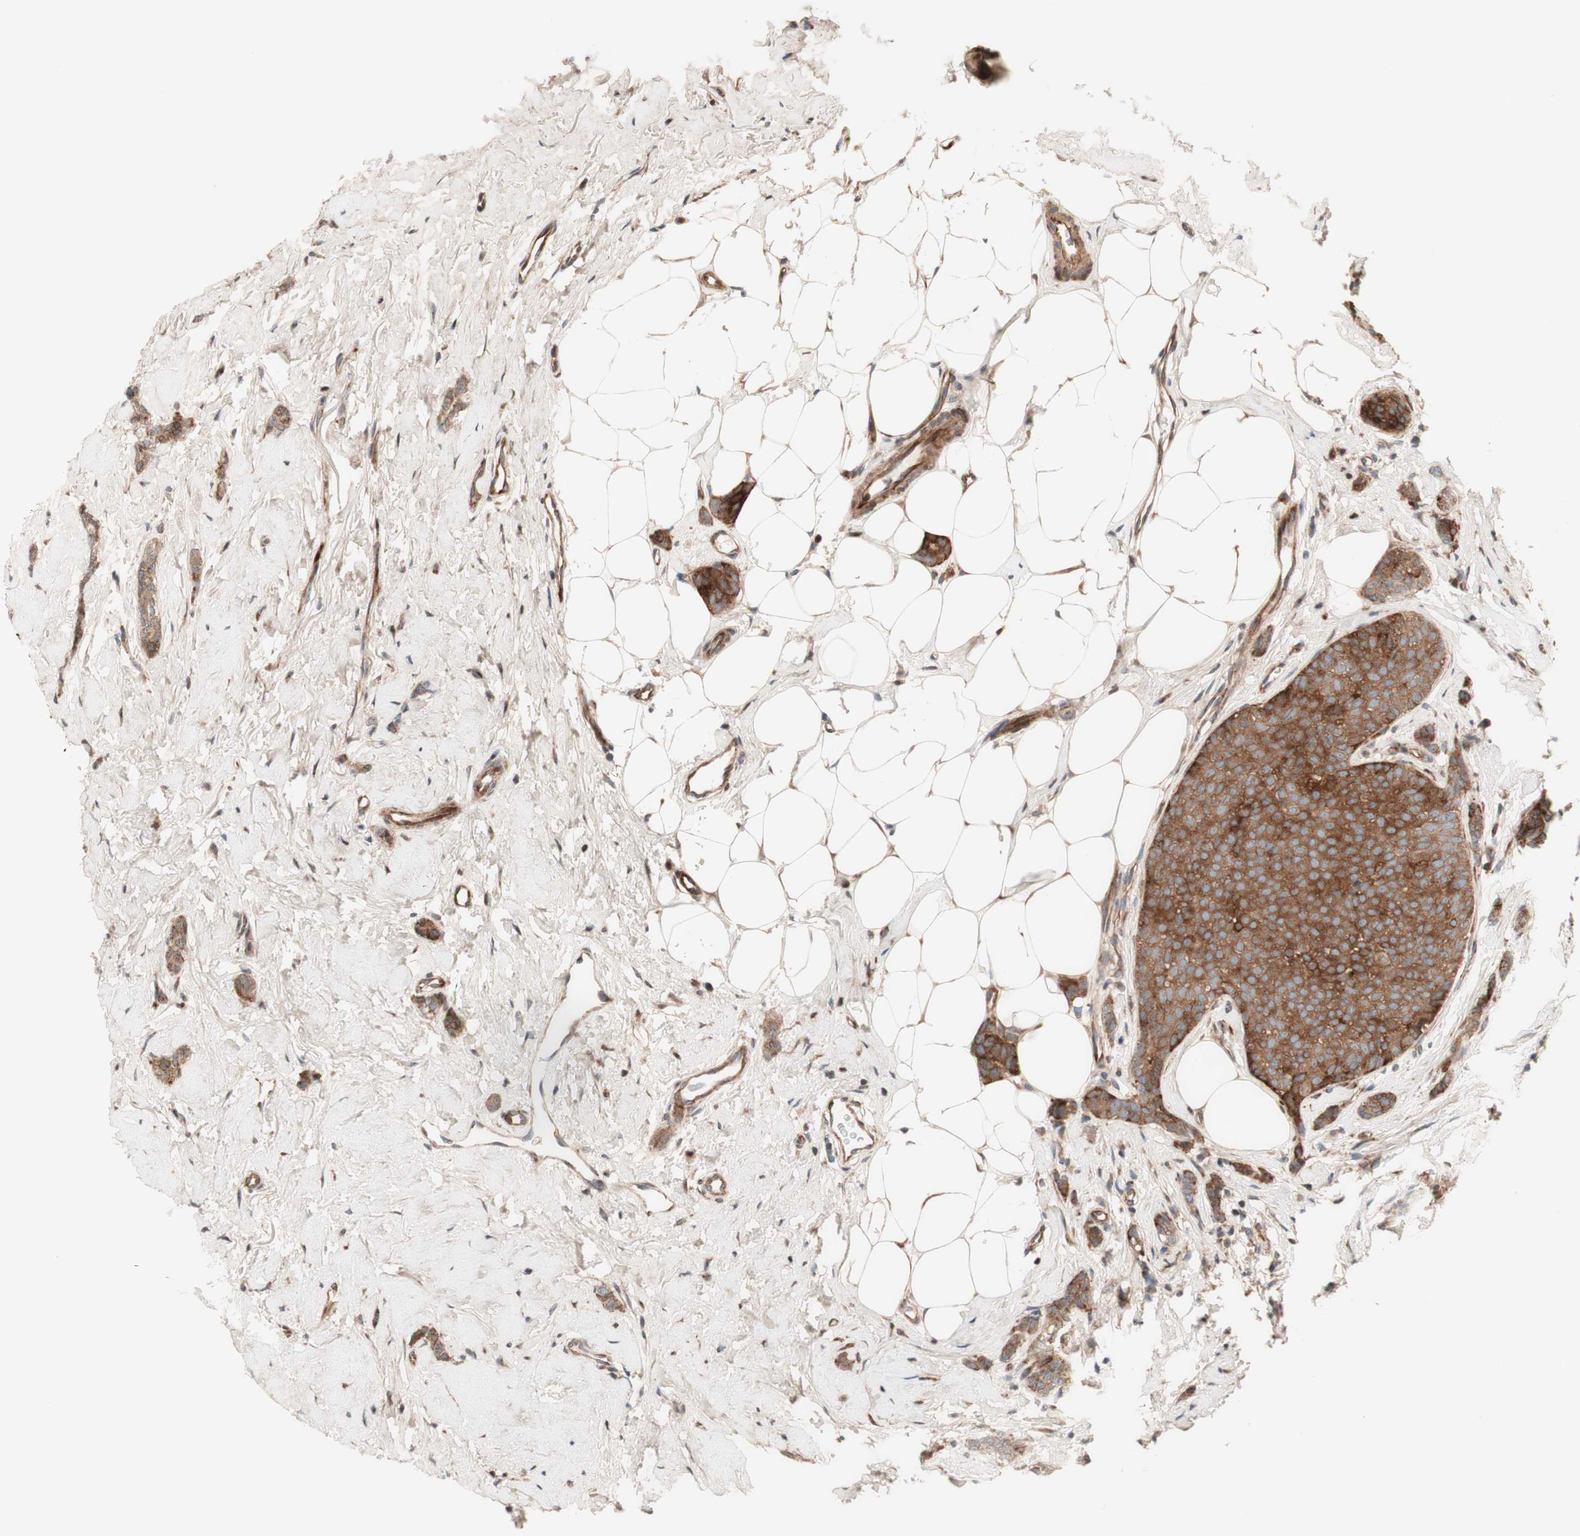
{"staining": {"intensity": "moderate", "quantity": ">75%", "location": "cytoplasmic/membranous"}, "tissue": "breast cancer", "cell_type": "Tumor cells", "image_type": "cancer", "snomed": [{"axis": "morphology", "description": "Lobular carcinoma"}, {"axis": "topography", "description": "Skin"}, {"axis": "topography", "description": "Breast"}], "caption": "Immunohistochemical staining of human lobular carcinoma (breast) displays moderate cytoplasmic/membranous protein staining in about >75% of tumor cells.", "gene": "CCN4", "patient": {"sex": "female", "age": 46}}